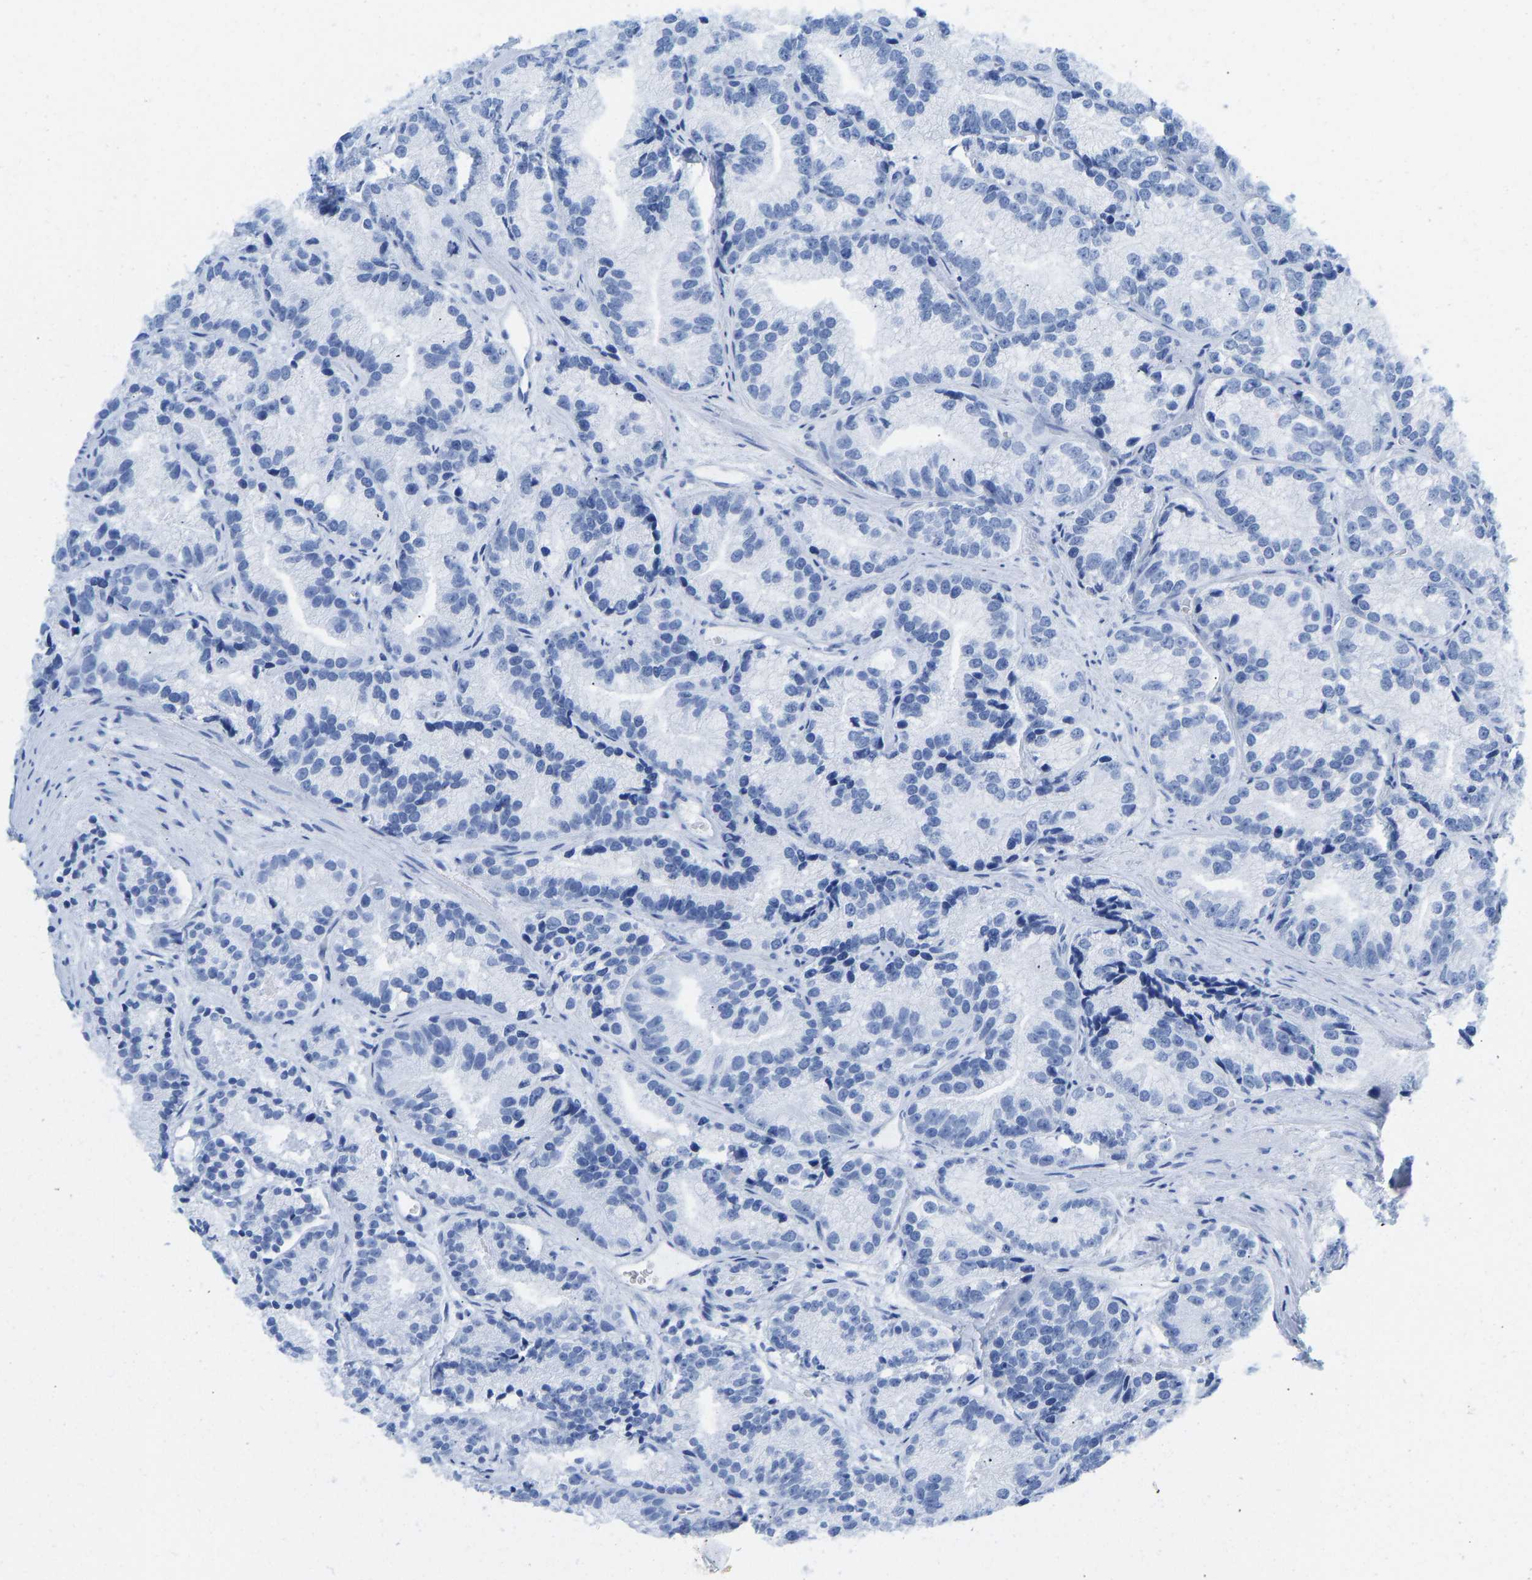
{"staining": {"intensity": "negative", "quantity": "none", "location": "none"}, "tissue": "prostate cancer", "cell_type": "Tumor cells", "image_type": "cancer", "snomed": [{"axis": "morphology", "description": "Adenocarcinoma, Low grade"}, {"axis": "topography", "description": "Prostate"}], "caption": "Immunohistochemical staining of human prostate cancer demonstrates no significant positivity in tumor cells.", "gene": "ELMO2", "patient": {"sex": "male", "age": 89}}